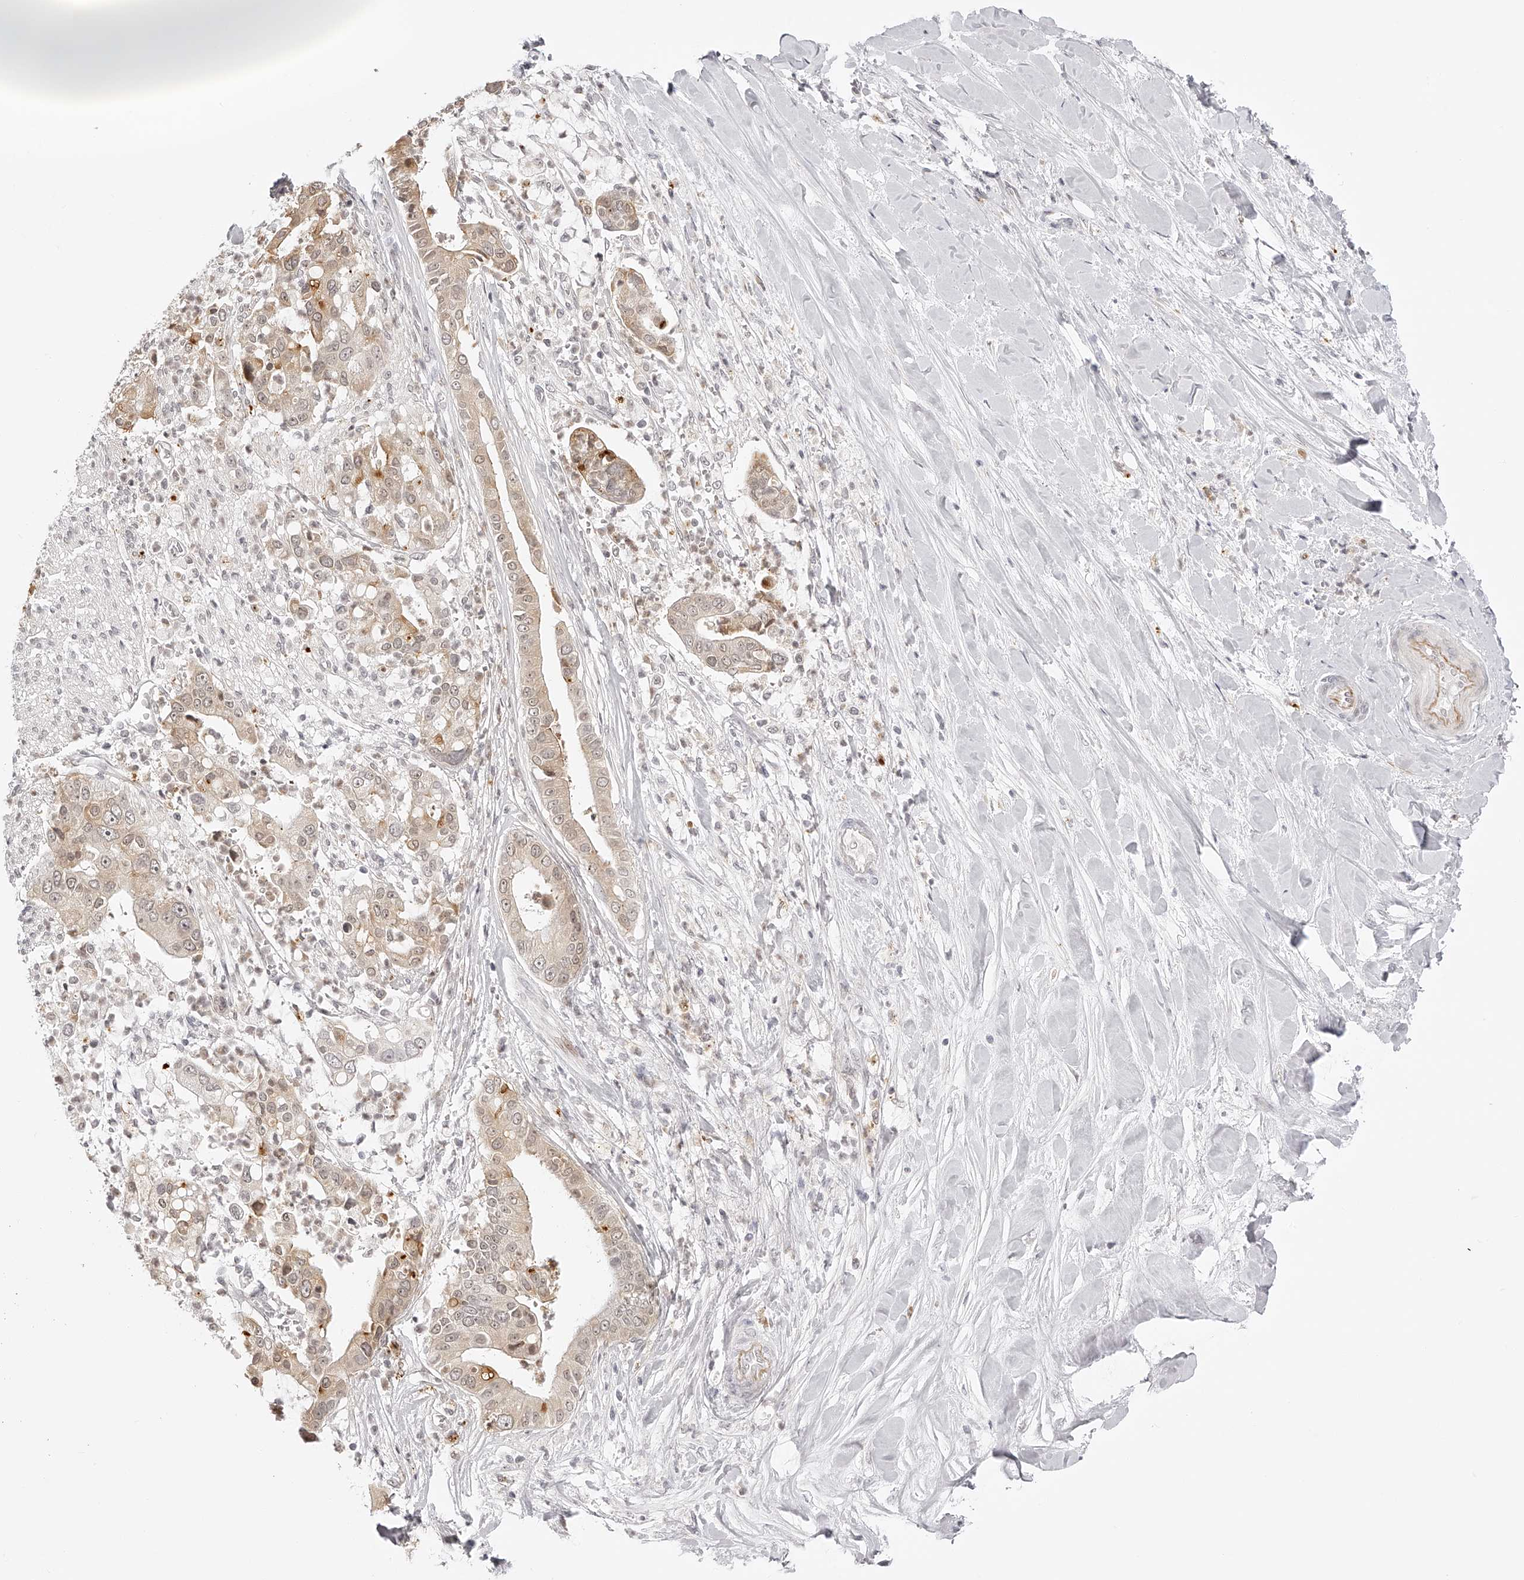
{"staining": {"intensity": "weak", "quantity": "25%-75%", "location": "cytoplasmic/membranous,nuclear"}, "tissue": "liver cancer", "cell_type": "Tumor cells", "image_type": "cancer", "snomed": [{"axis": "morphology", "description": "Cholangiocarcinoma"}, {"axis": "topography", "description": "Liver"}], "caption": "Cholangiocarcinoma (liver) stained with a protein marker reveals weak staining in tumor cells.", "gene": "PLEKHG1", "patient": {"sex": "female", "age": 54}}